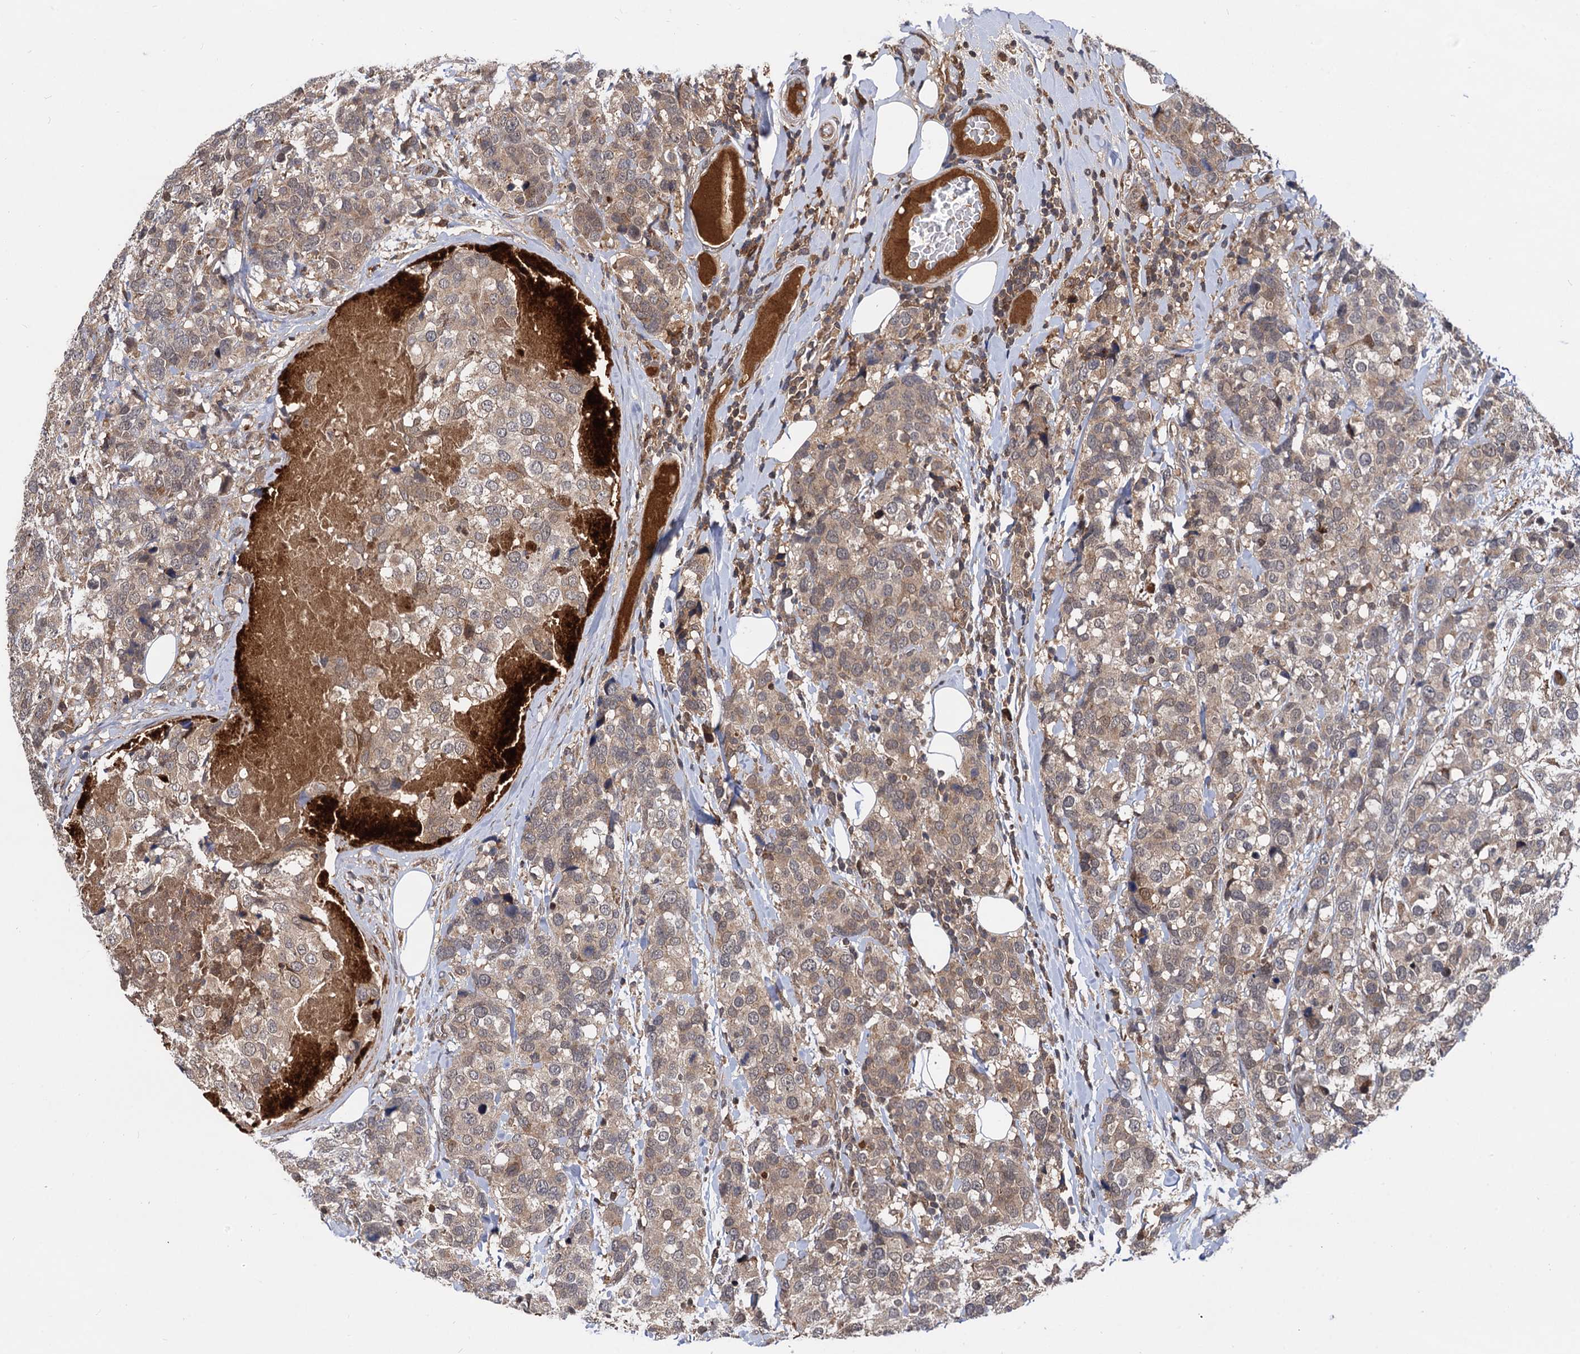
{"staining": {"intensity": "weak", "quantity": ">75%", "location": "cytoplasmic/membranous"}, "tissue": "breast cancer", "cell_type": "Tumor cells", "image_type": "cancer", "snomed": [{"axis": "morphology", "description": "Lobular carcinoma"}, {"axis": "topography", "description": "Breast"}], "caption": "Protein expression analysis of lobular carcinoma (breast) shows weak cytoplasmic/membranous staining in approximately >75% of tumor cells. The staining was performed using DAB to visualize the protein expression in brown, while the nuclei were stained in blue with hematoxylin (Magnification: 20x).", "gene": "SELENOP", "patient": {"sex": "female", "age": 59}}